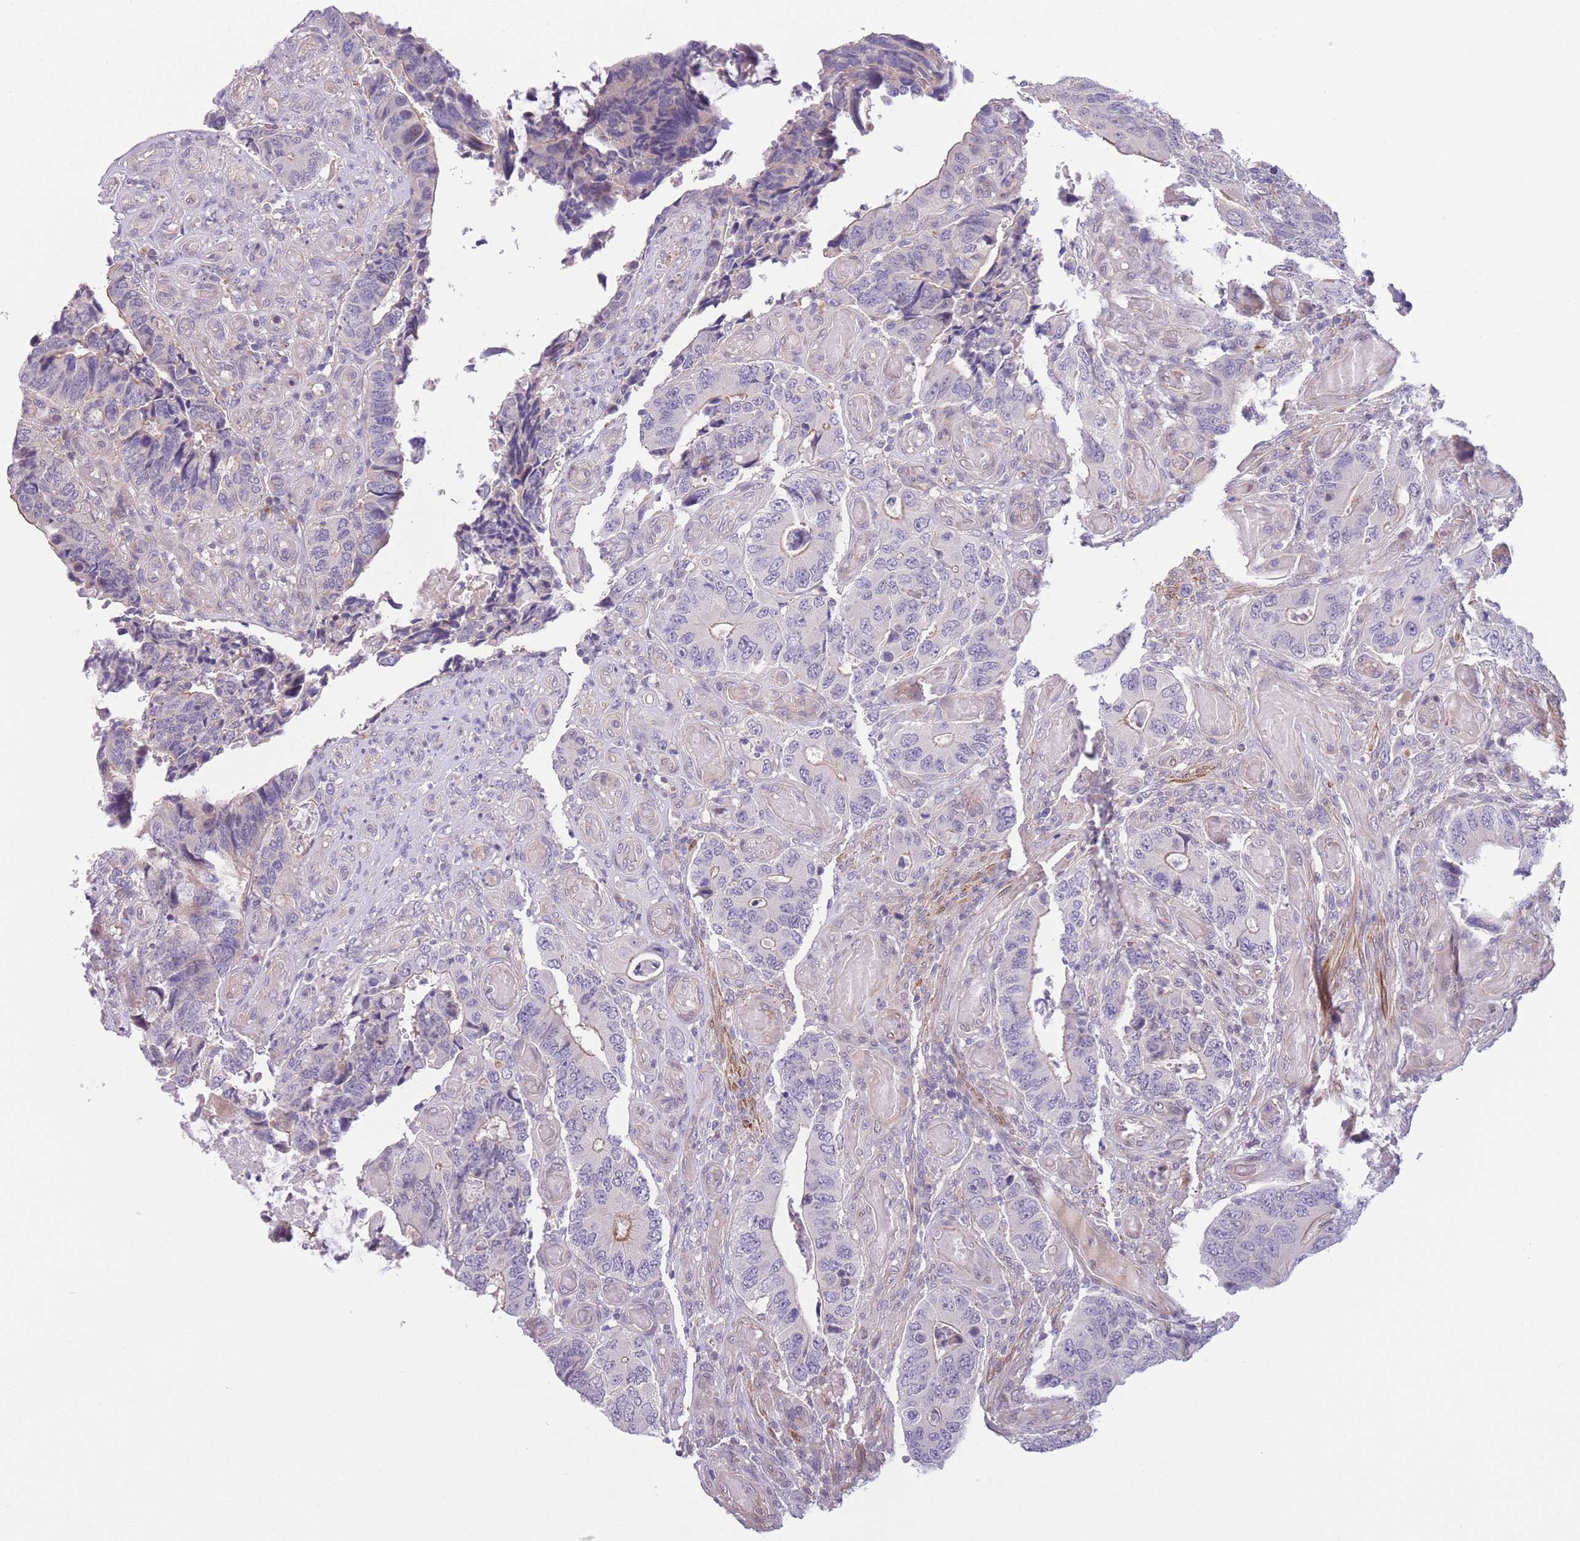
{"staining": {"intensity": "weak", "quantity": "<25%", "location": "cytoplasmic/membranous"}, "tissue": "colorectal cancer", "cell_type": "Tumor cells", "image_type": "cancer", "snomed": [{"axis": "morphology", "description": "Adenocarcinoma, NOS"}, {"axis": "topography", "description": "Colon"}], "caption": "DAB (3,3'-diaminobenzidine) immunohistochemical staining of colorectal adenocarcinoma reveals no significant staining in tumor cells.", "gene": "C9orf152", "patient": {"sex": "male", "age": 87}}